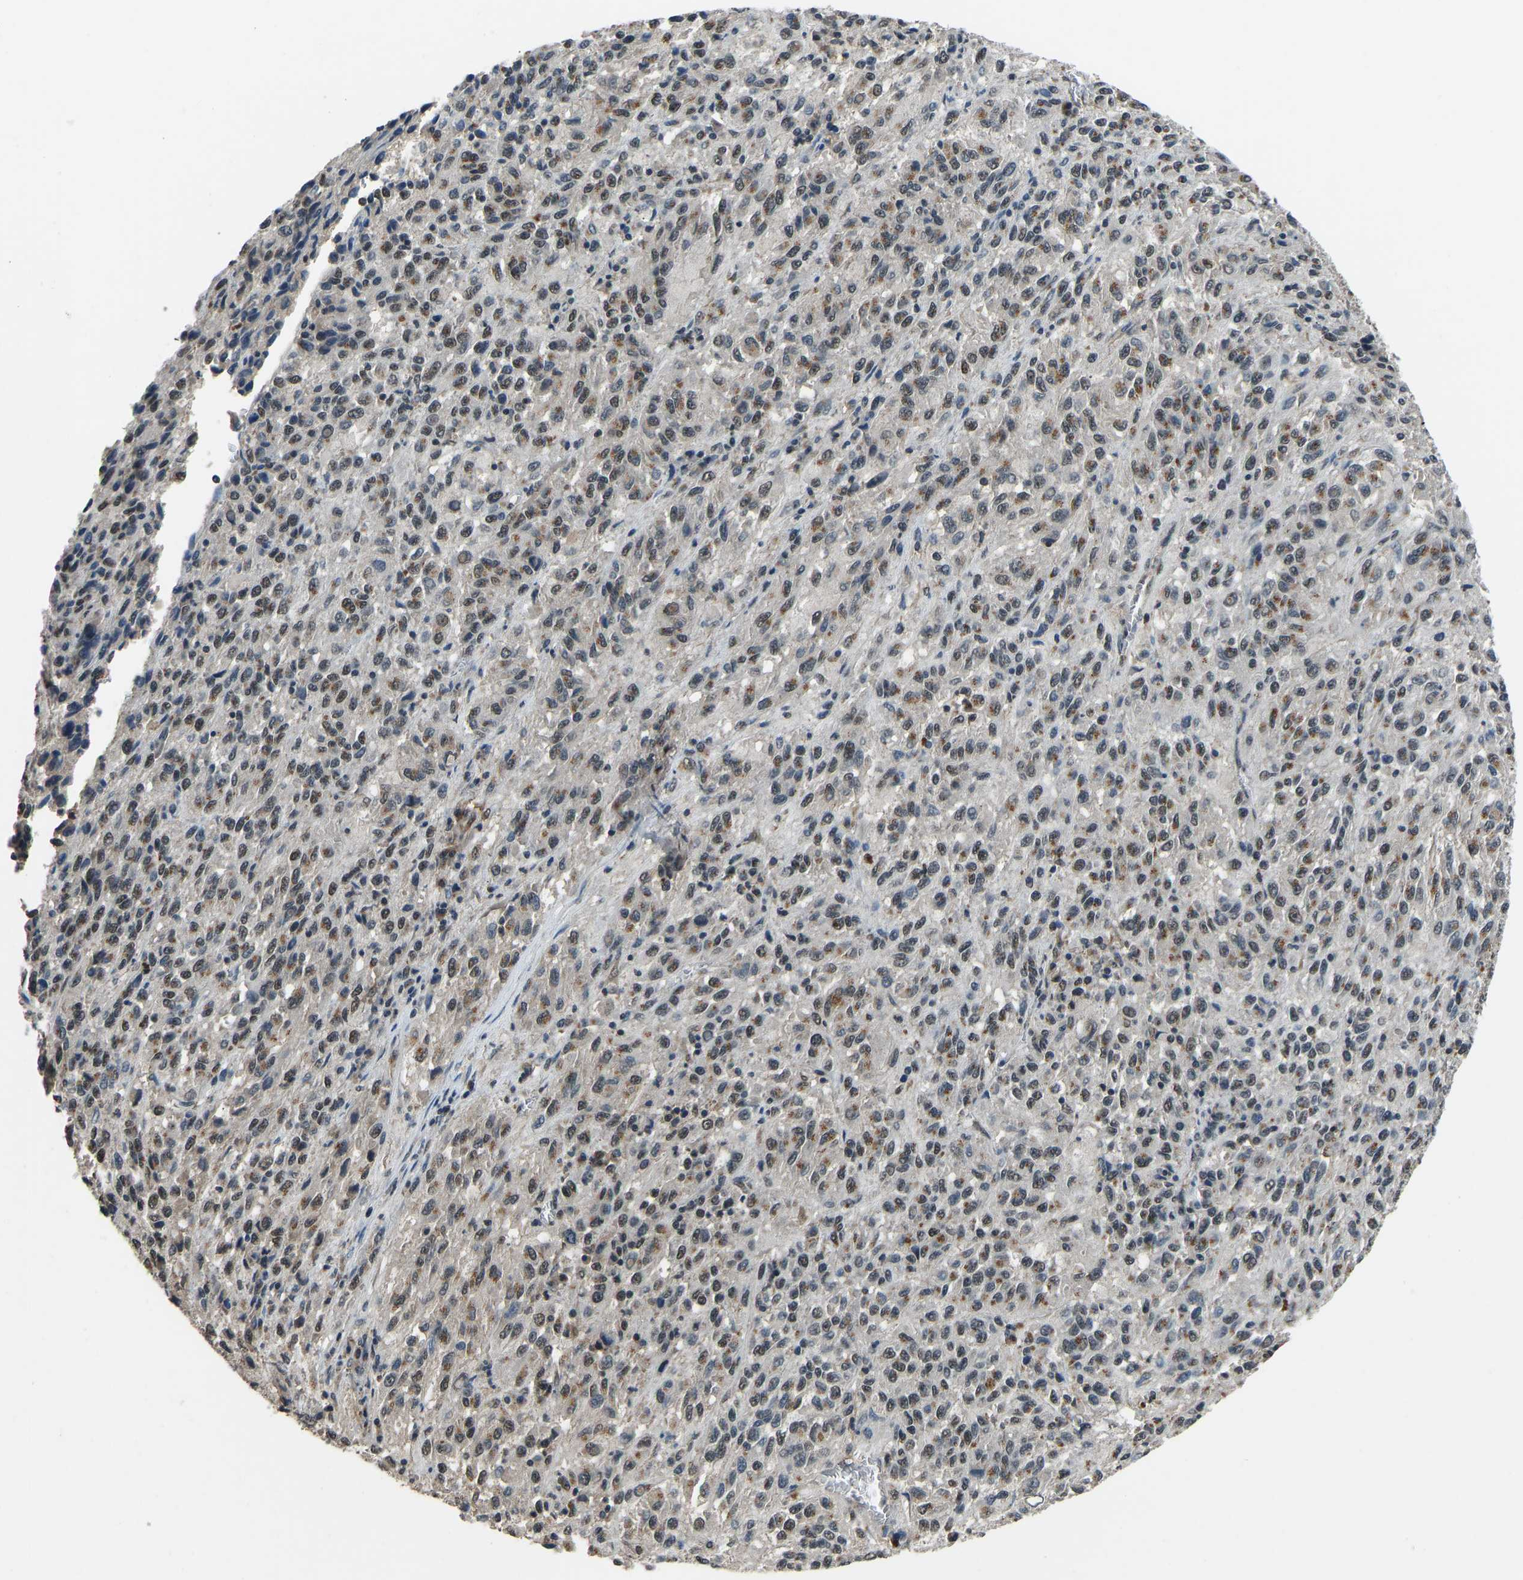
{"staining": {"intensity": "weak", "quantity": ">75%", "location": "cytoplasmic/membranous,nuclear"}, "tissue": "melanoma", "cell_type": "Tumor cells", "image_type": "cancer", "snomed": [{"axis": "morphology", "description": "Malignant melanoma, Metastatic site"}, {"axis": "topography", "description": "Lung"}], "caption": "Protein staining of malignant melanoma (metastatic site) tissue shows weak cytoplasmic/membranous and nuclear staining in about >75% of tumor cells.", "gene": "TOX4", "patient": {"sex": "male", "age": 64}}